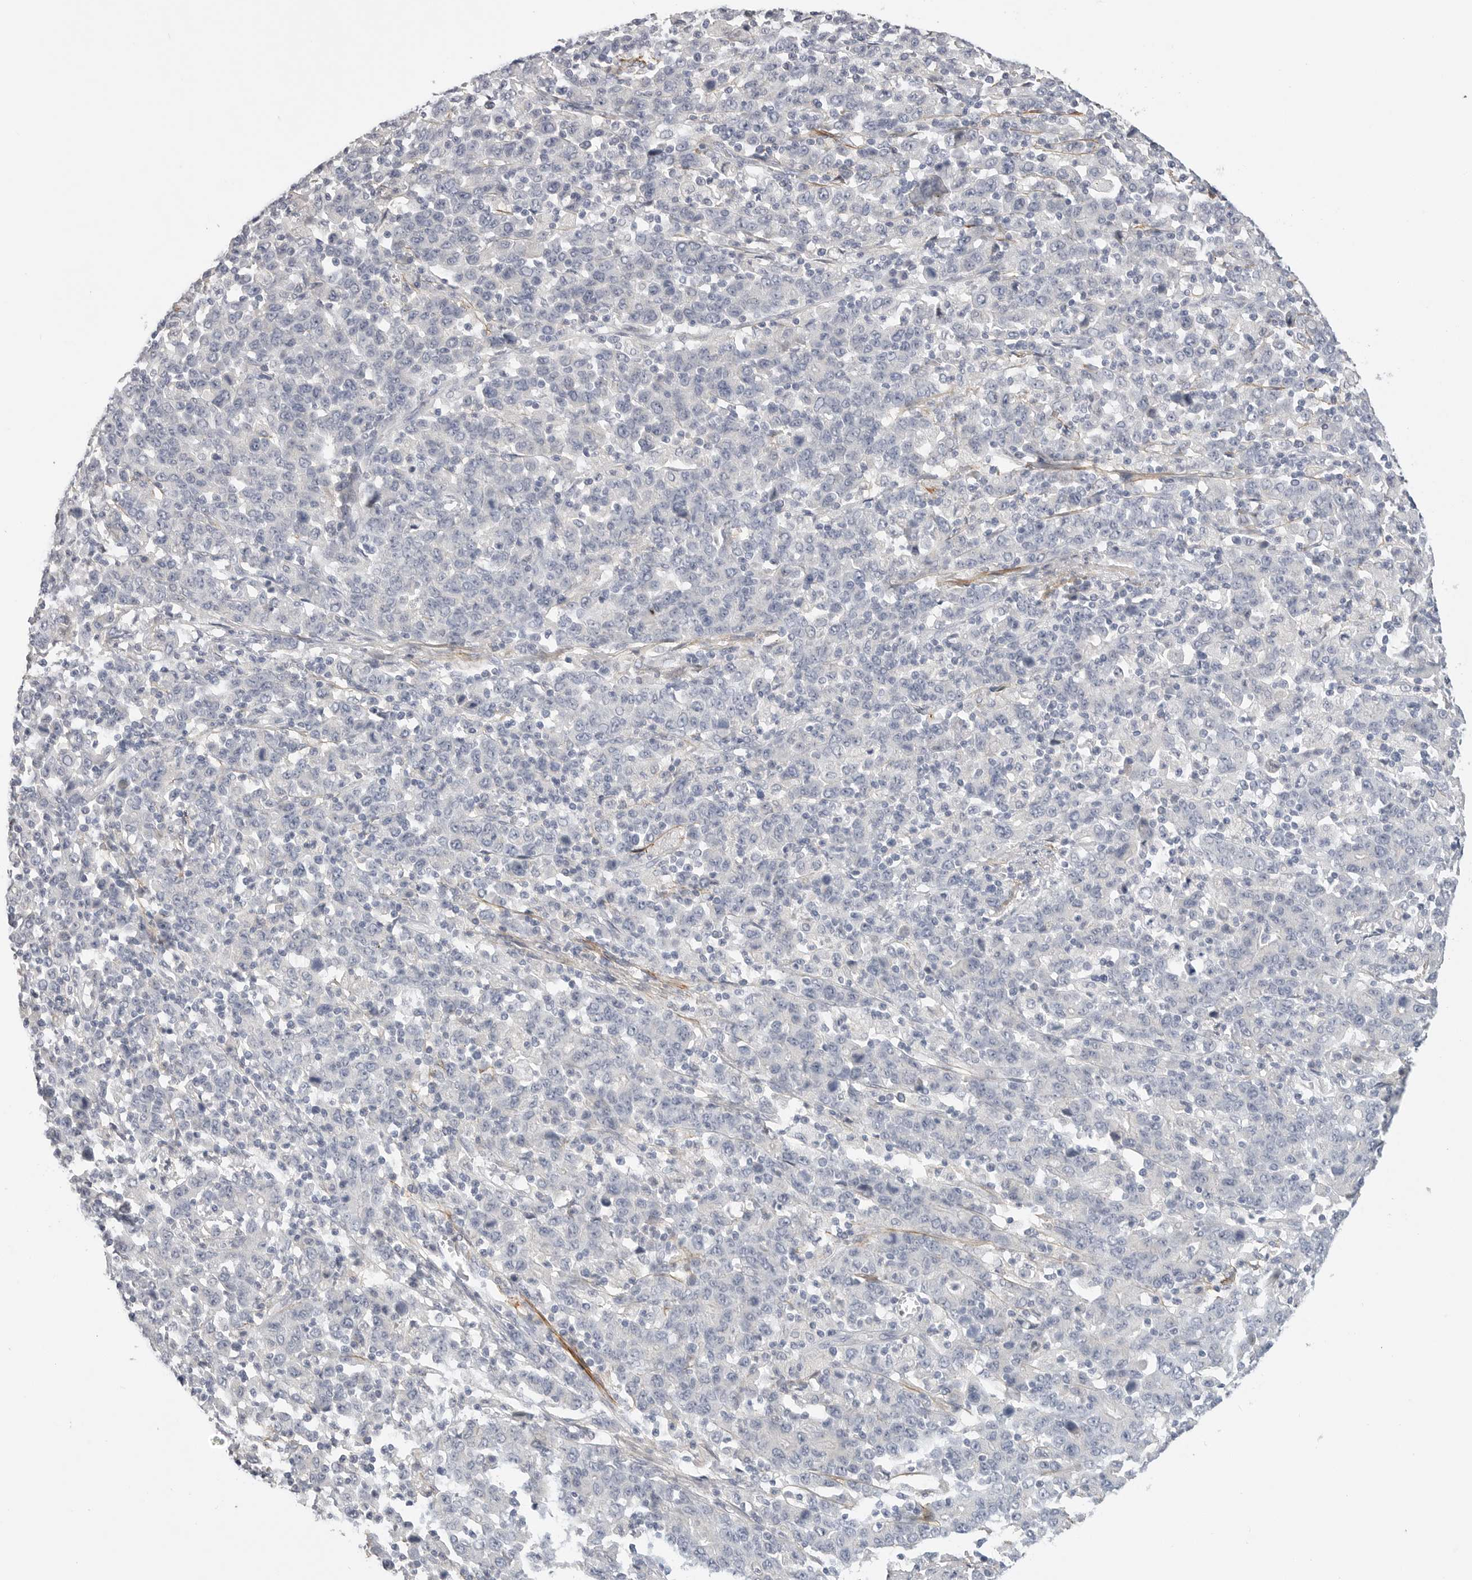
{"staining": {"intensity": "negative", "quantity": "none", "location": "none"}, "tissue": "stomach cancer", "cell_type": "Tumor cells", "image_type": "cancer", "snomed": [{"axis": "morphology", "description": "Adenocarcinoma, NOS"}, {"axis": "topography", "description": "Stomach, upper"}], "caption": "This is an immunohistochemistry photomicrograph of adenocarcinoma (stomach). There is no expression in tumor cells.", "gene": "FBN2", "patient": {"sex": "male", "age": 69}}